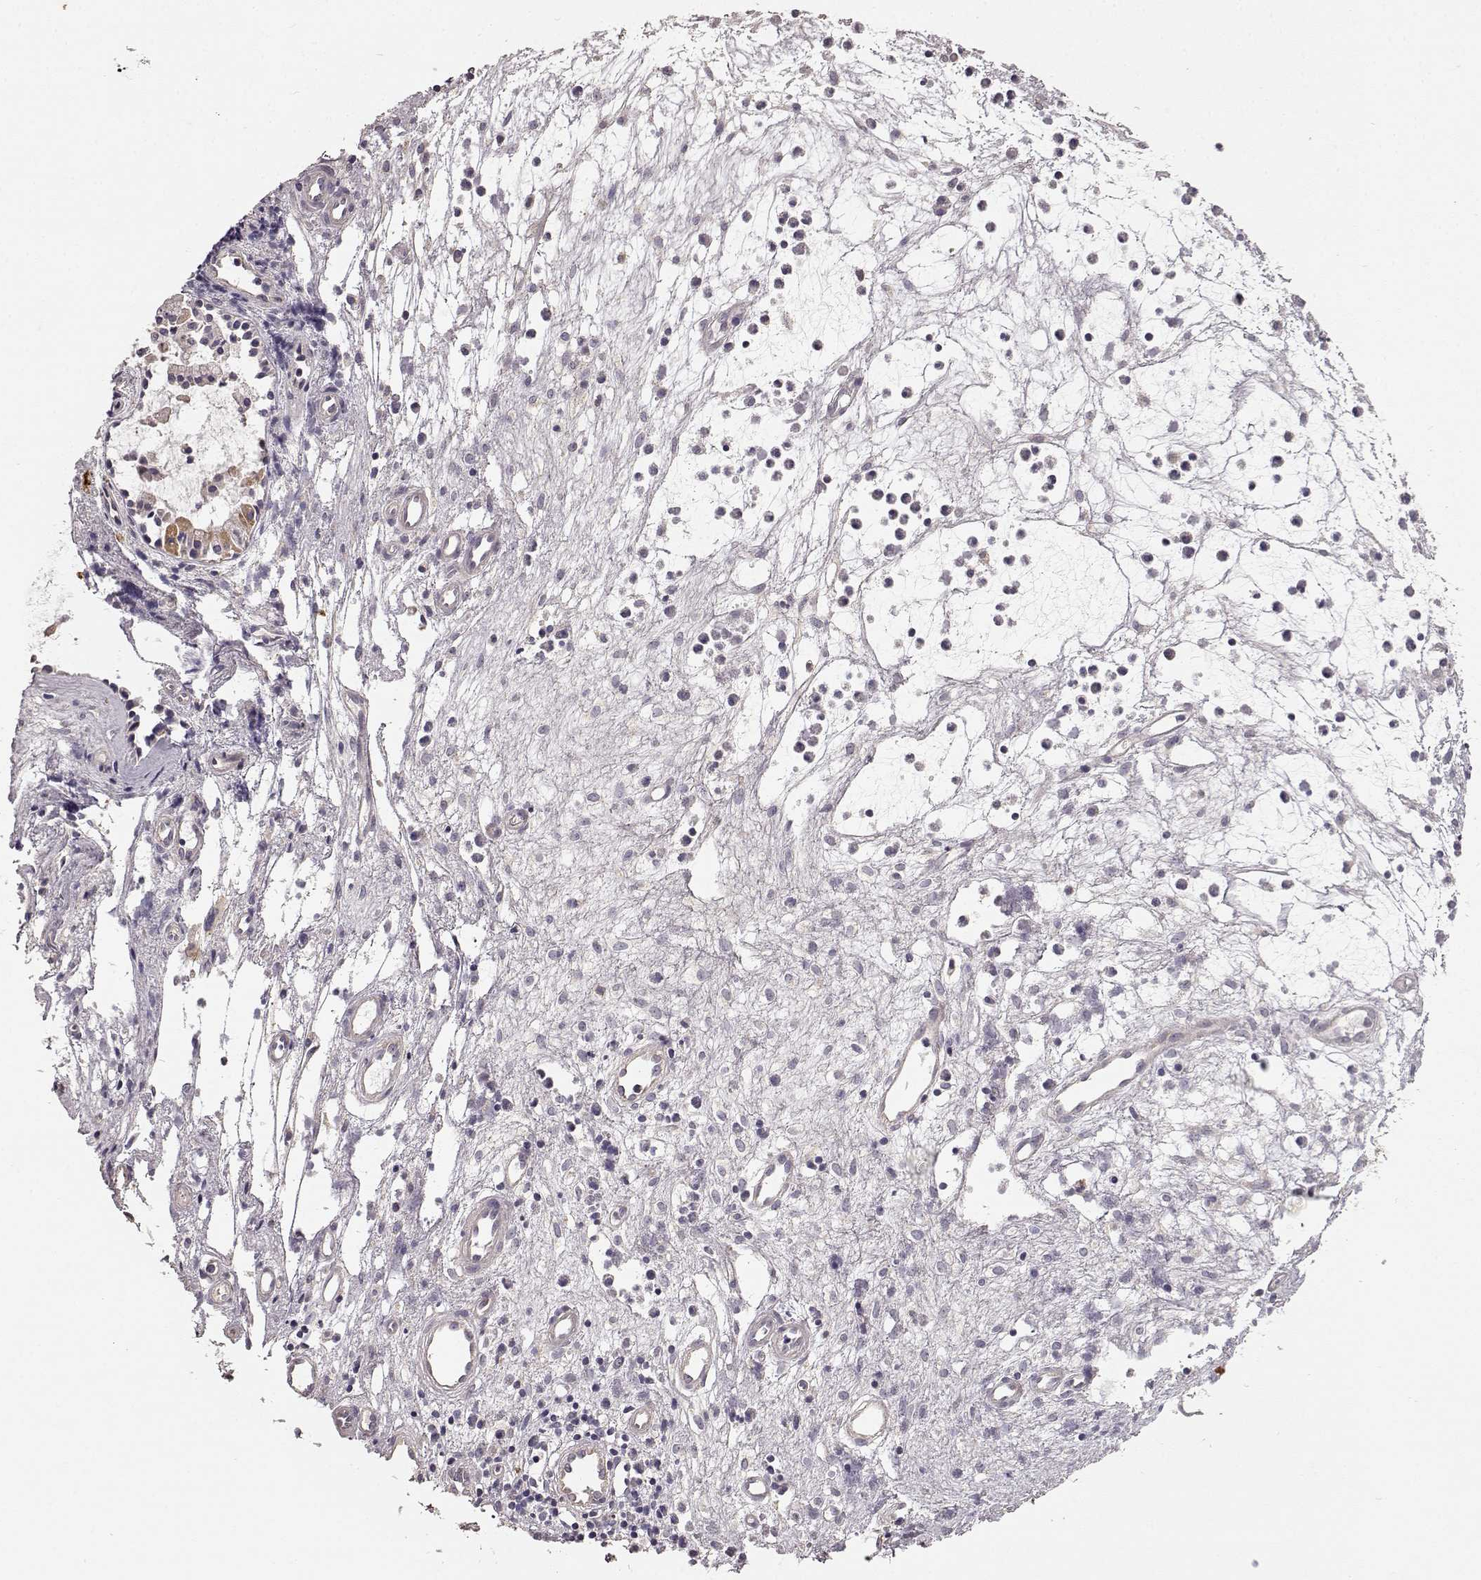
{"staining": {"intensity": "moderate", "quantity": "25%-75%", "location": "cytoplasmic/membranous"}, "tissue": "nasopharynx", "cell_type": "Respiratory epithelial cells", "image_type": "normal", "snomed": [{"axis": "morphology", "description": "Normal tissue, NOS"}, {"axis": "topography", "description": "Nasopharynx"}], "caption": "Human nasopharynx stained for a protein (brown) shows moderate cytoplasmic/membranous positive positivity in approximately 25%-75% of respiratory epithelial cells.", "gene": "ERBB3", "patient": {"sex": "female", "age": 47}}